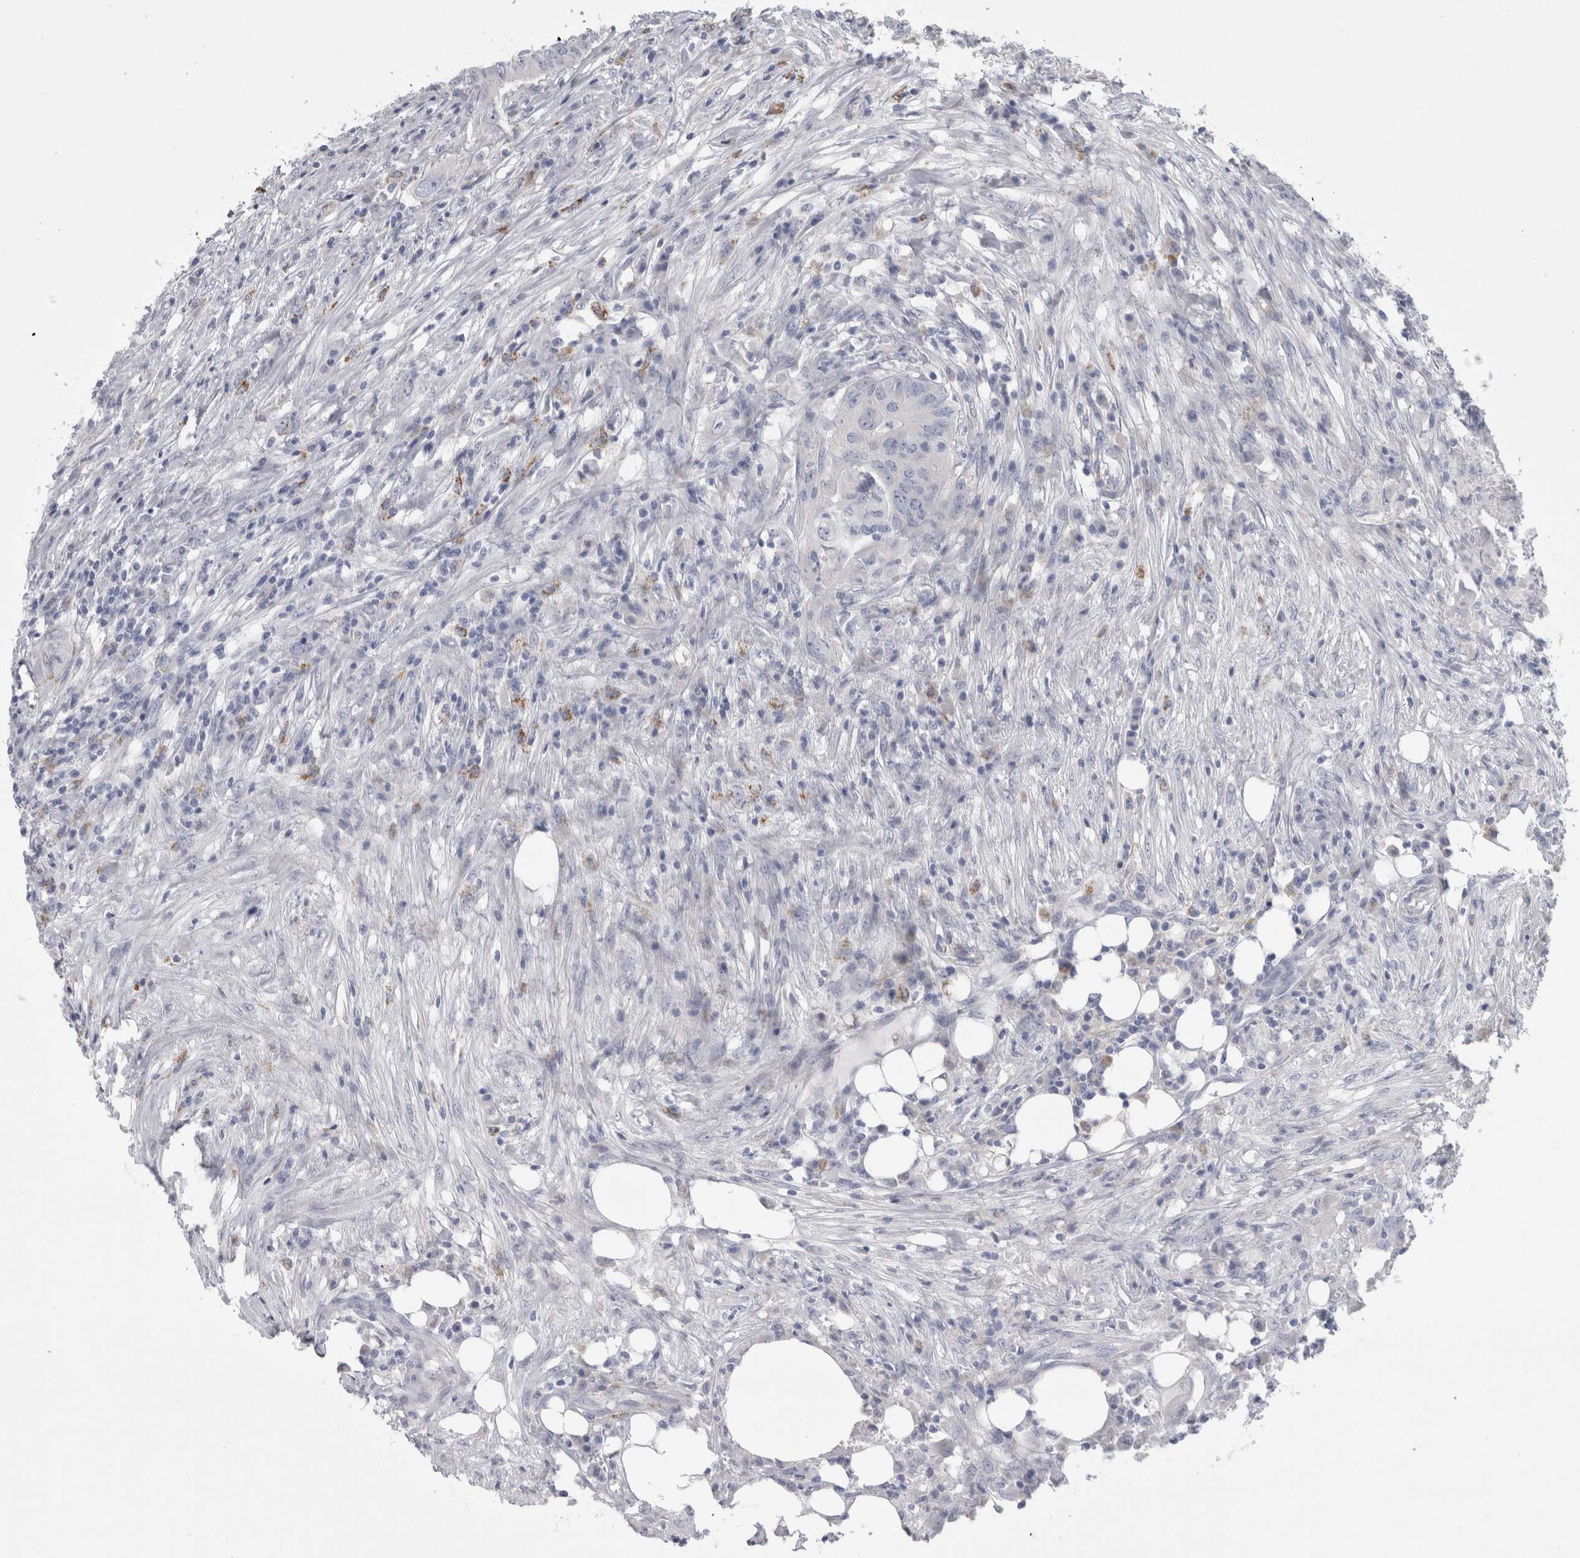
{"staining": {"intensity": "negative", "quantity": "none", "location": "none"}, "tissue": "colorectal cancer", "cell_type": "Tumor cells", "image_type": "cancer", "snomed": [{"axis": "morphology", "description": "Adenocarcinoma, NOS"}, {"axis": "topography", "description": "Colon"}], "caption": "There is no significant positivity in tumor cells of colorectal adenocarcinoma.", "gene": "GATM", "patient": {"sex": "male", "age": 71}}